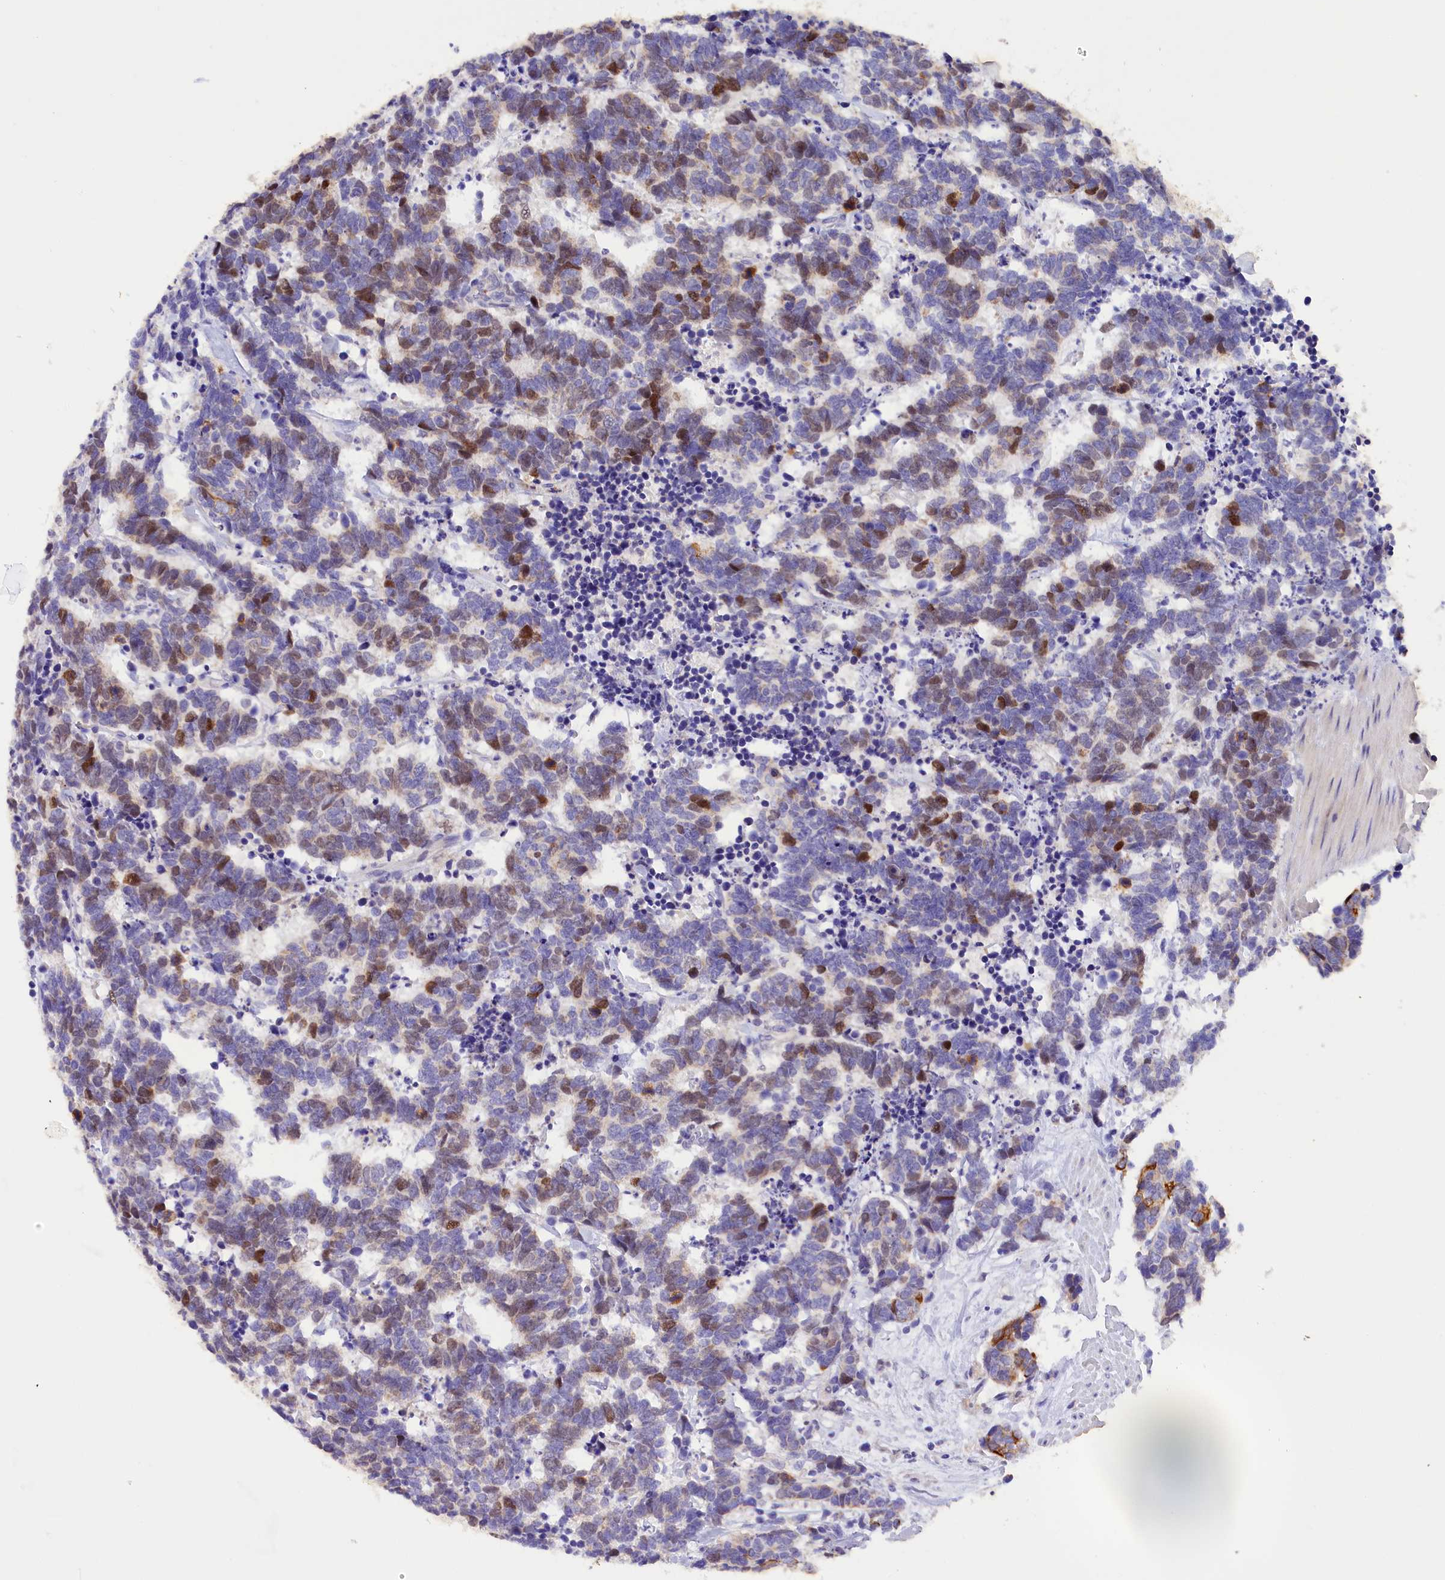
{"staining": {"intensity": "moderate", "quantity": "<25%", "location": "nuclear"}, "tissue": "carcinoid", "cell_type": "Tumor cells", "image_type": "cancer", "snomed": [{"axis": "morphology", "description": "Carcinoma, NOS"}, {"axis": "morphology", "description": "Carcinoid, malignant, NOS"}, {"axis": "topography", "description": "Urinary bladder"}], "caption": "Immunohistochemistry (IHC) staining of carcinoid, which exhibits low levels of moderate nuclear expression in about <25% of tumor cells indicating moderate nuclear protein positivity. The staining was performed using DAB (brown) for protein detection and nuclei were counterstained in hematoxylin (blue).", "gene": "PKIA", "patient": {"sex": "male", "age": 57}}